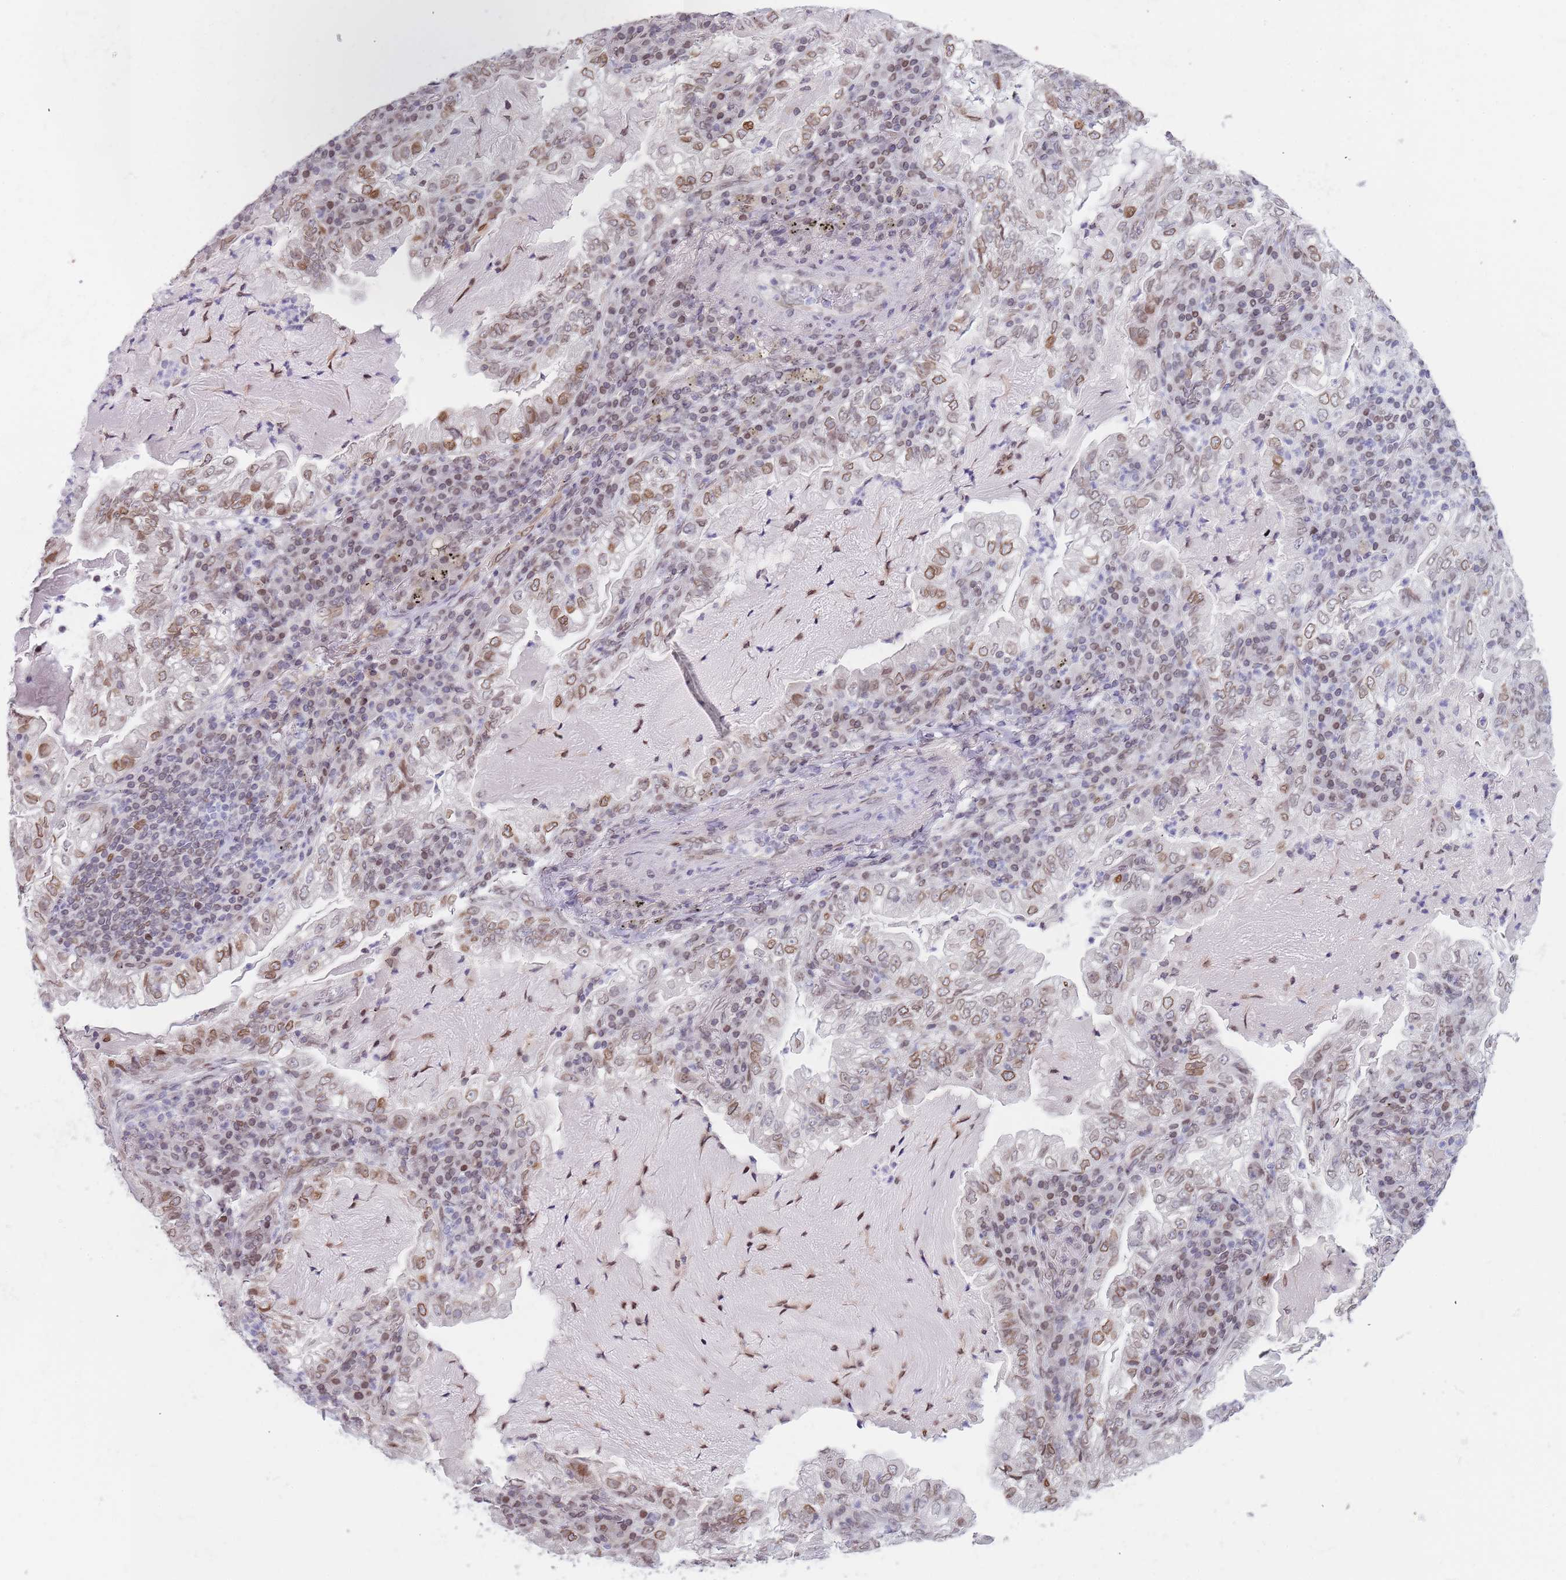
{"staining": {"intensity": "moderate", "quantity": "25%-75%", "location": "cytoplasmic/membranous,nuclear"}, "tissue": "lung cancer", "cell_type": "Tumor cells", "image_type": "cancer", "snomed": [{"axis": "morphology", "description": "Adenocarcinoma, NOS"}, {"axis": "topography", "description": "Lung"}], "caption": "IHC photomicrograph of human adenocarcinoma (lung) stained for a protein (brown), which demonstrates medium levels of moderate cytoplasmic/membranous and nuclear expression in approximately 25%-75% of tumor cells.", "gene": "KLHDC2", "patient": {"sex": "female", "age": 73}}